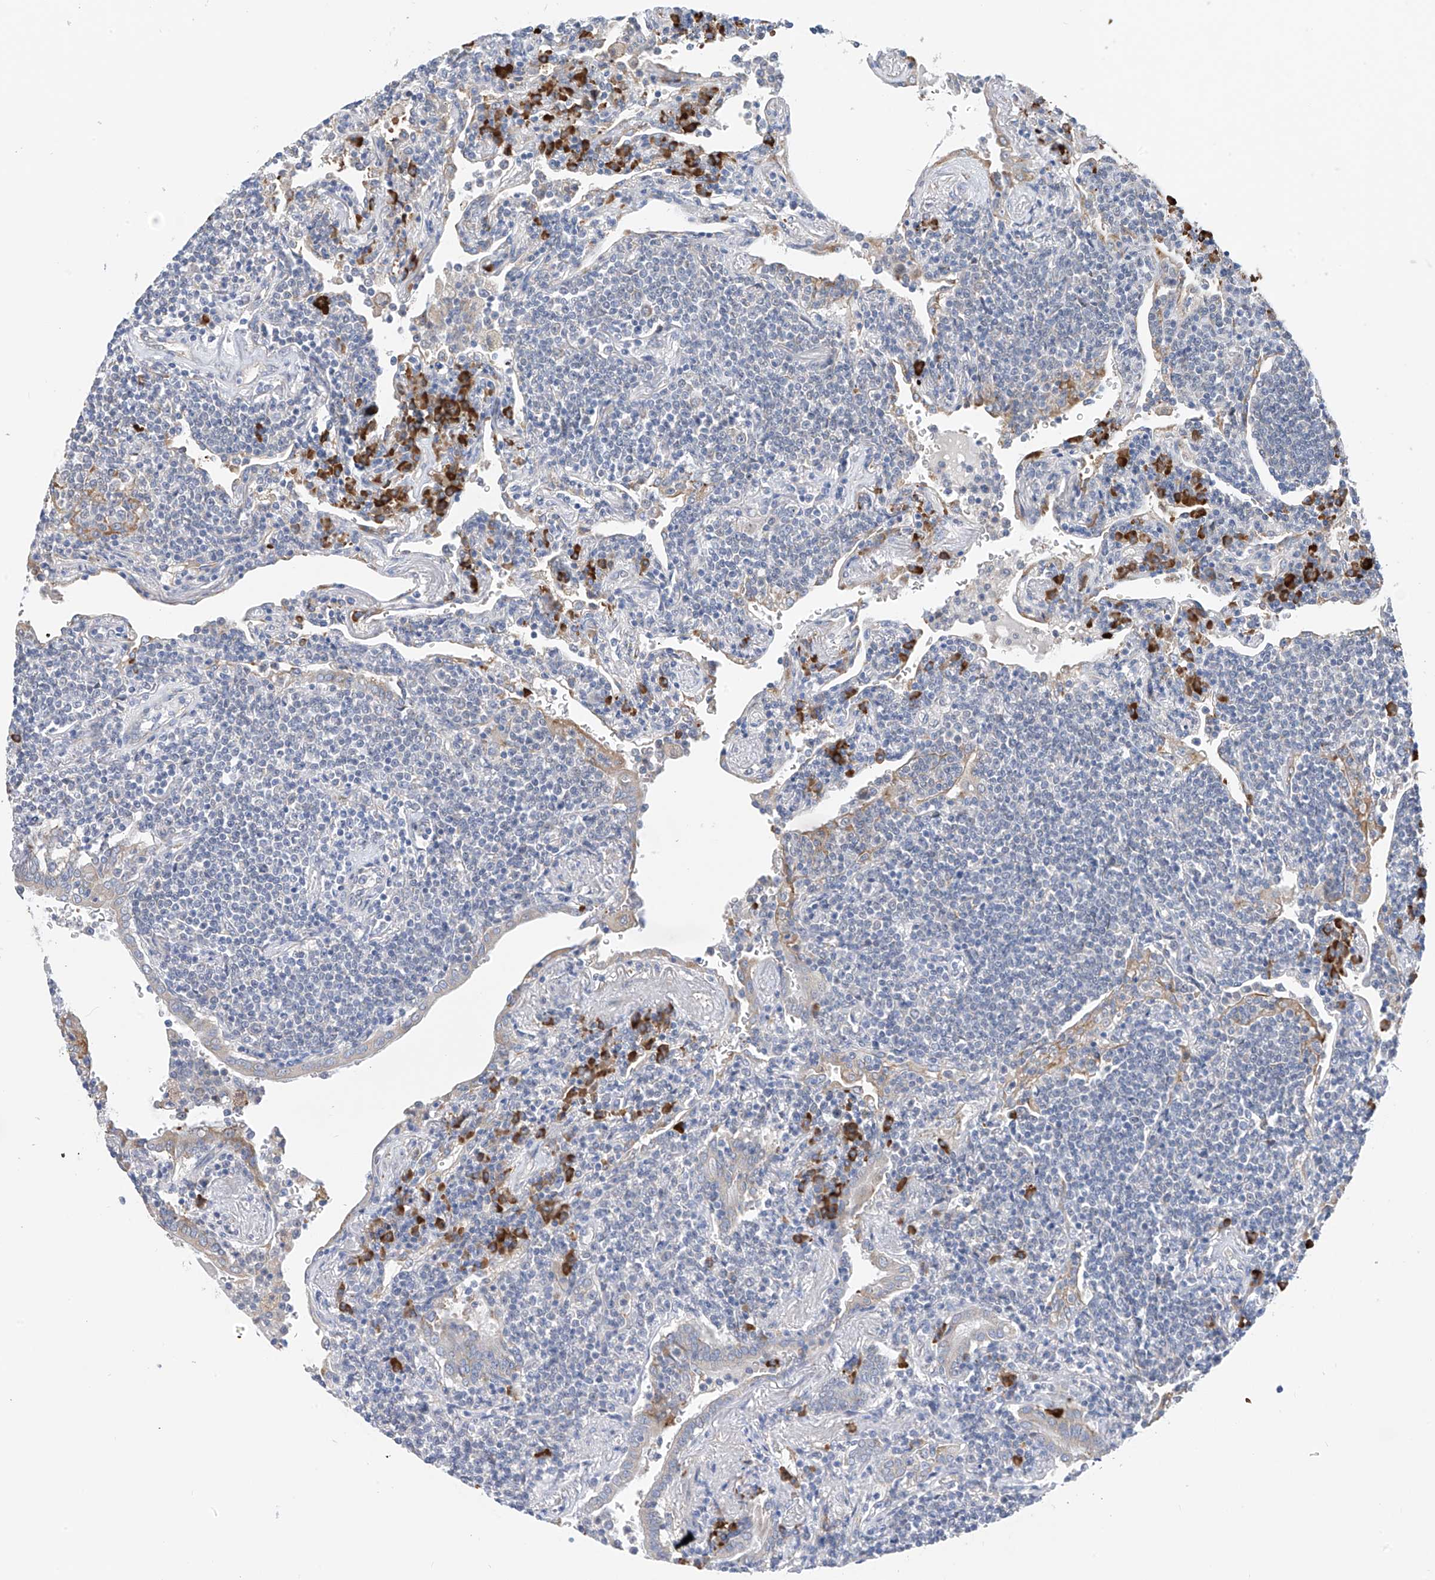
{"staining": {"intensity": "negative", "quantity": "none", "location": "none"}, "tissue": "lymphoma", "cell_type": "Tumor cells", "image_type": "cancer", "snomed": [{"axis": "morphology", "description": "Malignant lymphoma, non-Hodgkin's type, Low grade"}, {"axis": "topography", "description": "Lung"}], "caption": "IHC of human malignant lymphoma, non-Hodgkin's type (low-grade) shows no expression in tumor cells.", "gene": "REC8", "patient": {"sex": "female", "age": 71}}